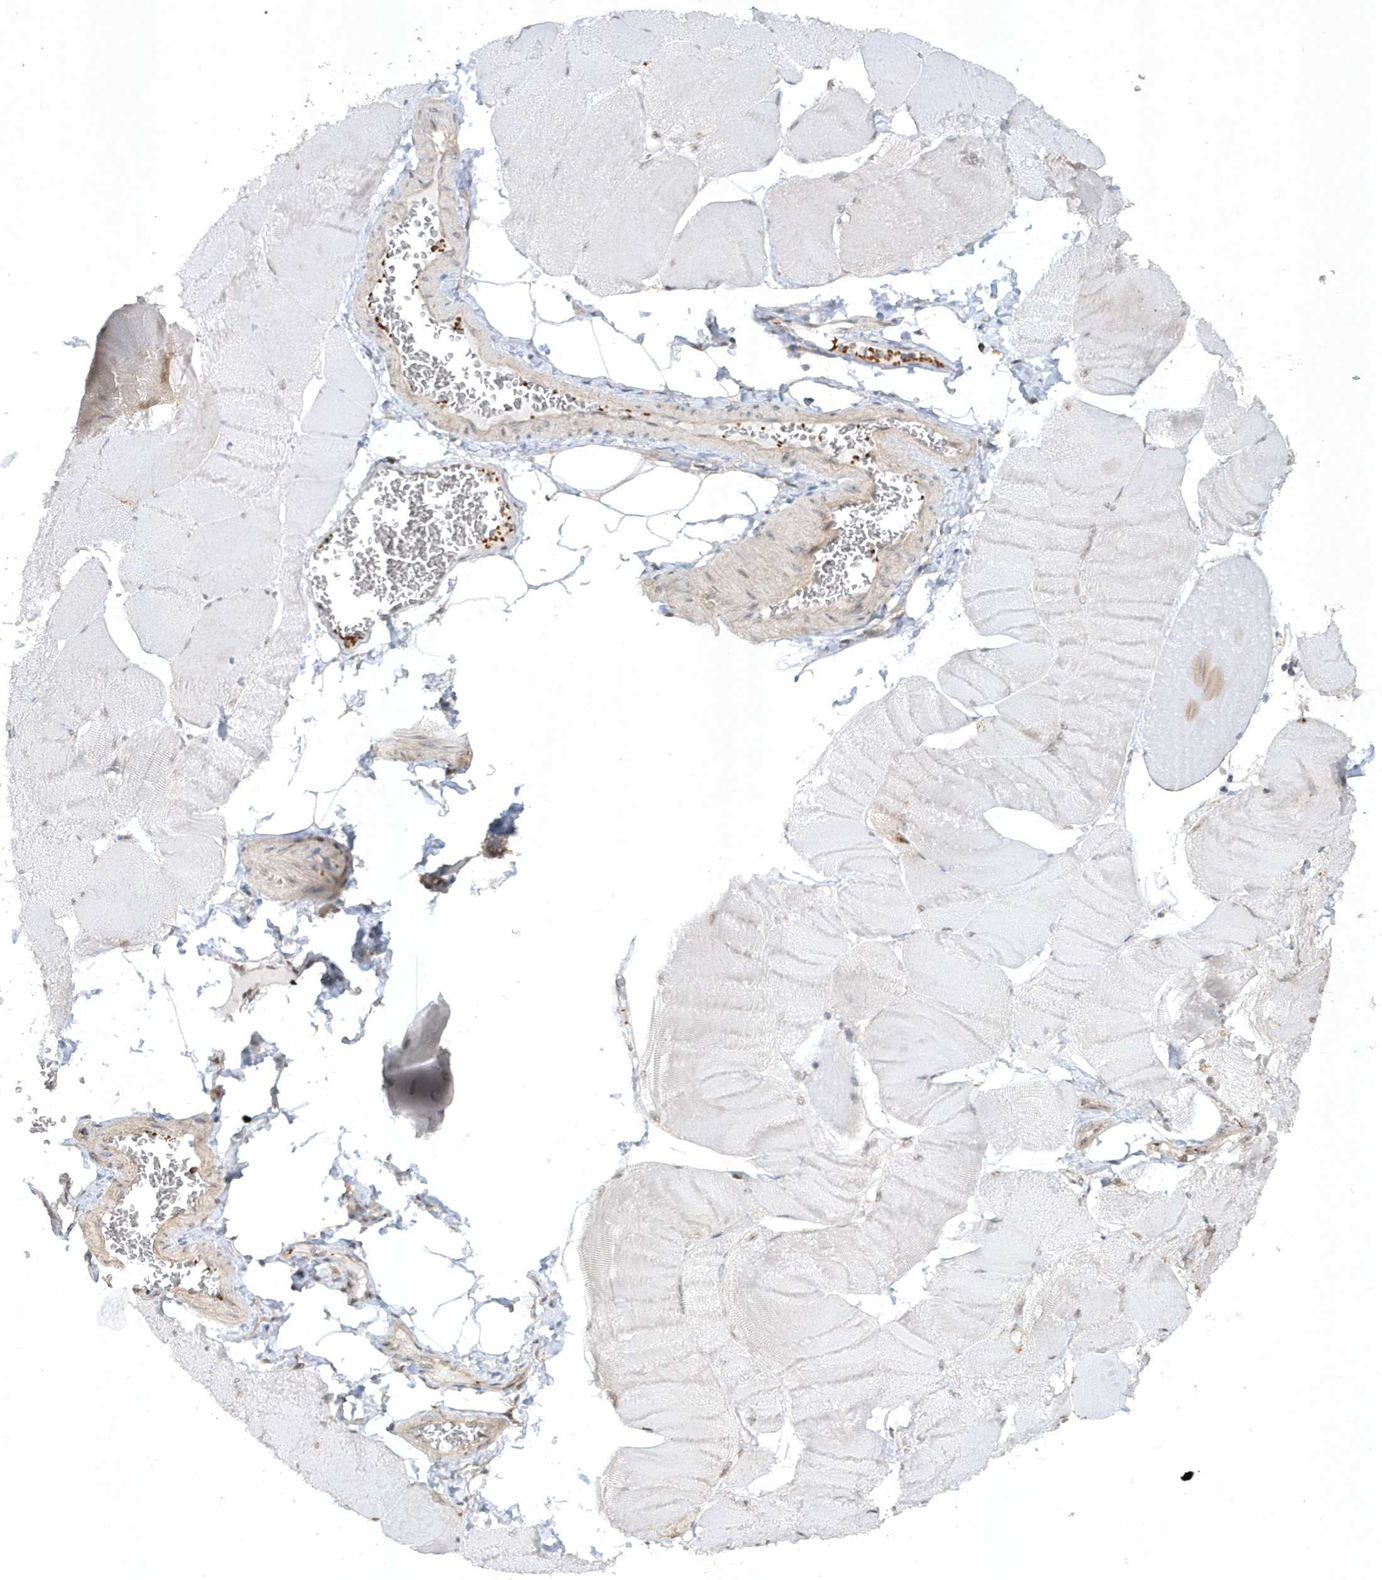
{"staining": {"intensity": "negative", "quantity": "none", "location": "none"}, "tissue": "skeletal muscle", "cell_type": "Myocytes", "image_type": "normal", "snomed": [{"axis": "morphology", "description": "Normal tissue, NOS"}, {"axis": "morphology", "description": "Basal cell carcinoma"}, {"axis": "topography", "description": "Skeletal muscle"}], "caption": "The histopathology image displays no staining of myocytes in unremarkable skeletal muscle. (DAB immunohistochemistry (IHC), high magnification).", "gene": "BSN", "patient": {"sex": "female", "age": 64}}